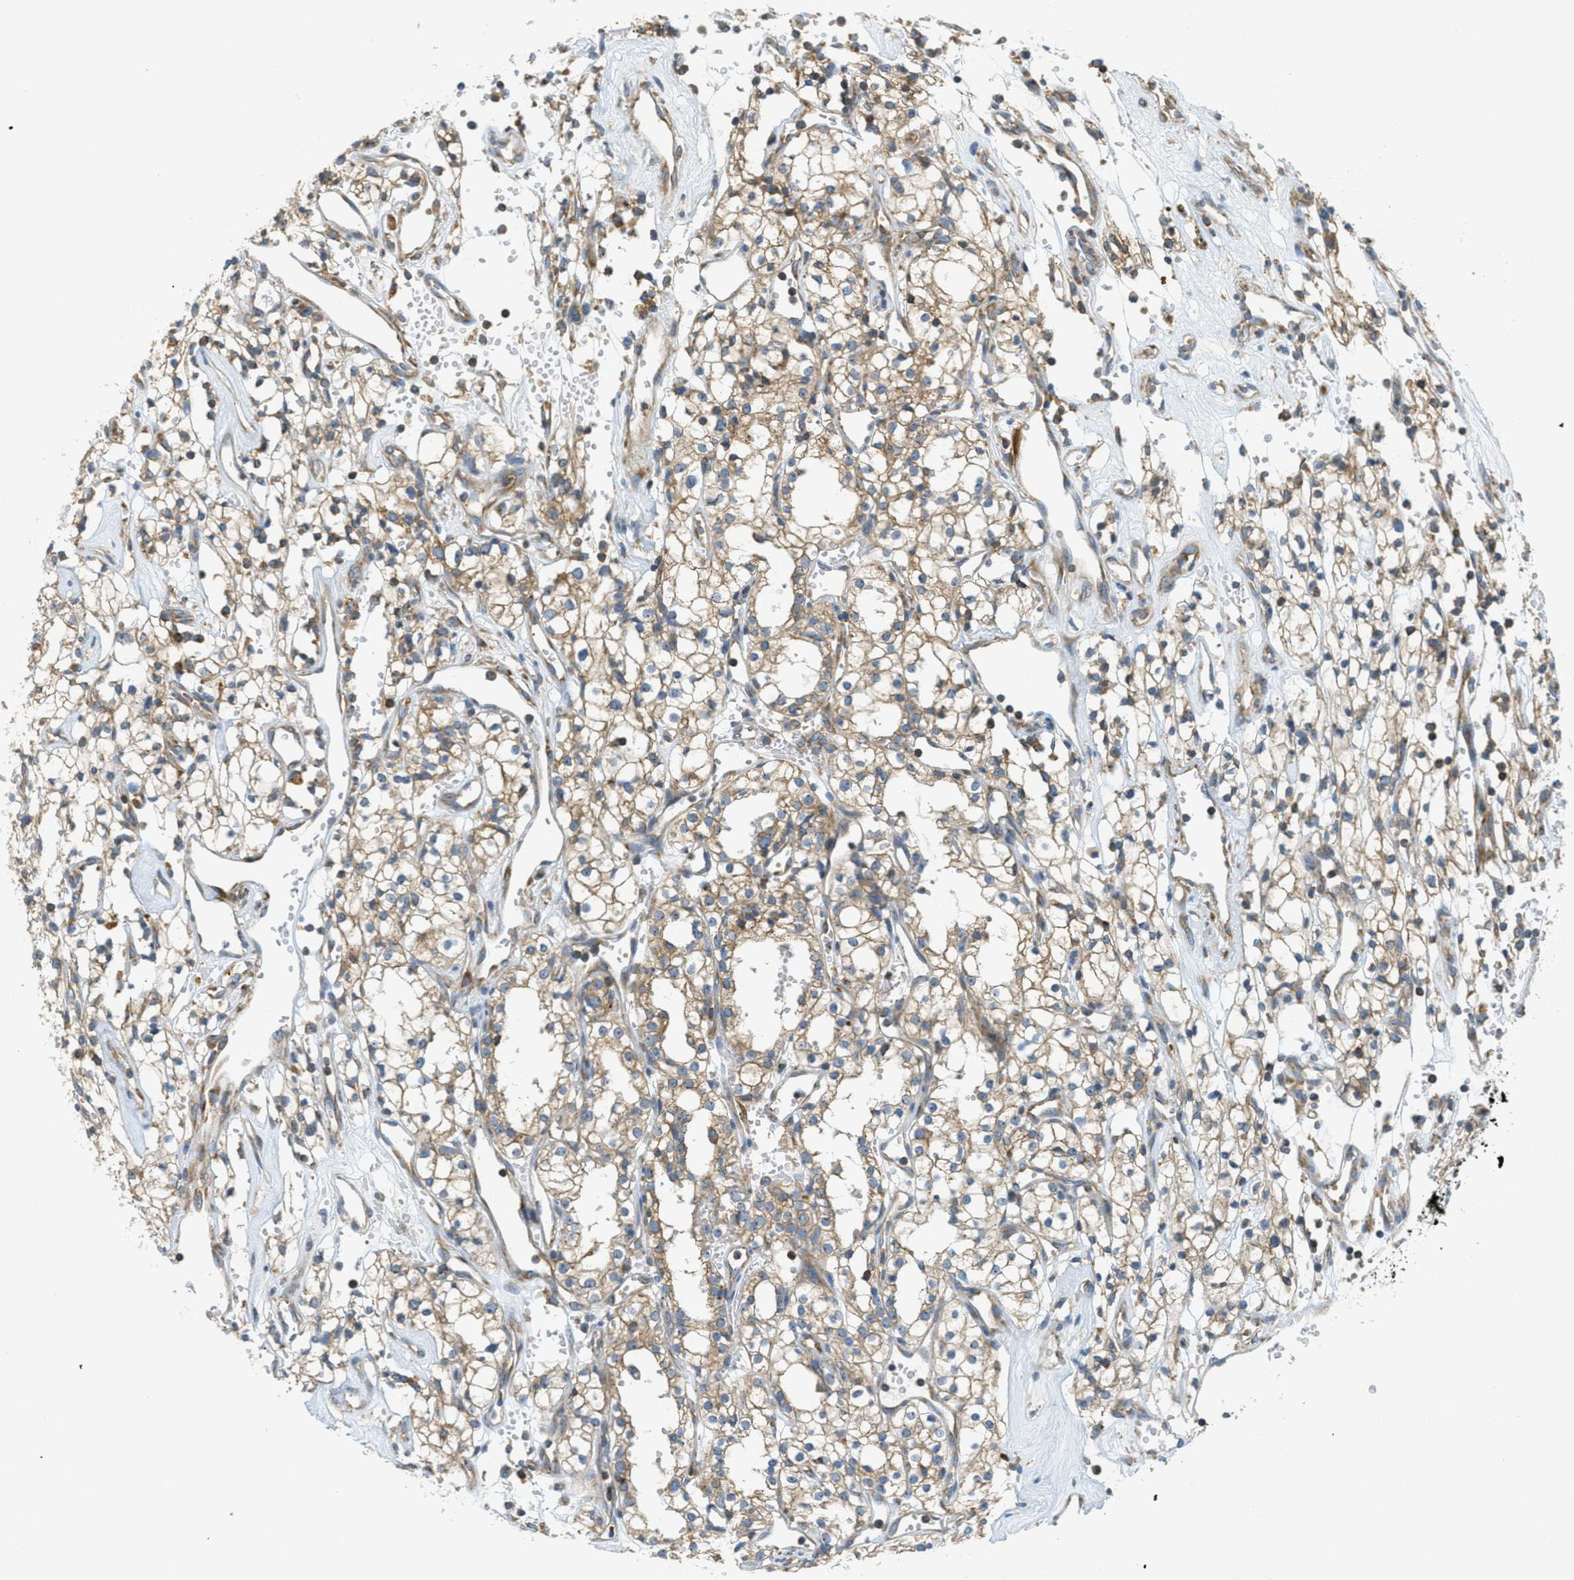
{"staining": {"intensity": "moderate", "quantity": ">75%", "location": "cytoplasmic/membranous"}, "tissue": "renal cancer", "cell_type": "Tumor cells", "image_type": "cancer", "snomed": [{"axis": "morphology", "description": "Adenocarcinoma, NOS"}, {"axis": "topography", "description": "Kidney"}], "caption": "Moderate cytoplasmic/membranous protein positivity is appreciated in about >75% of tumor cells in renal cancer. (DAB (3,3'-diaminobenzidine) = brown stain, brightfield microscopy at high magnification).", "gene": "ABCF1", "patient": {"sex": "male", "age": 59}}